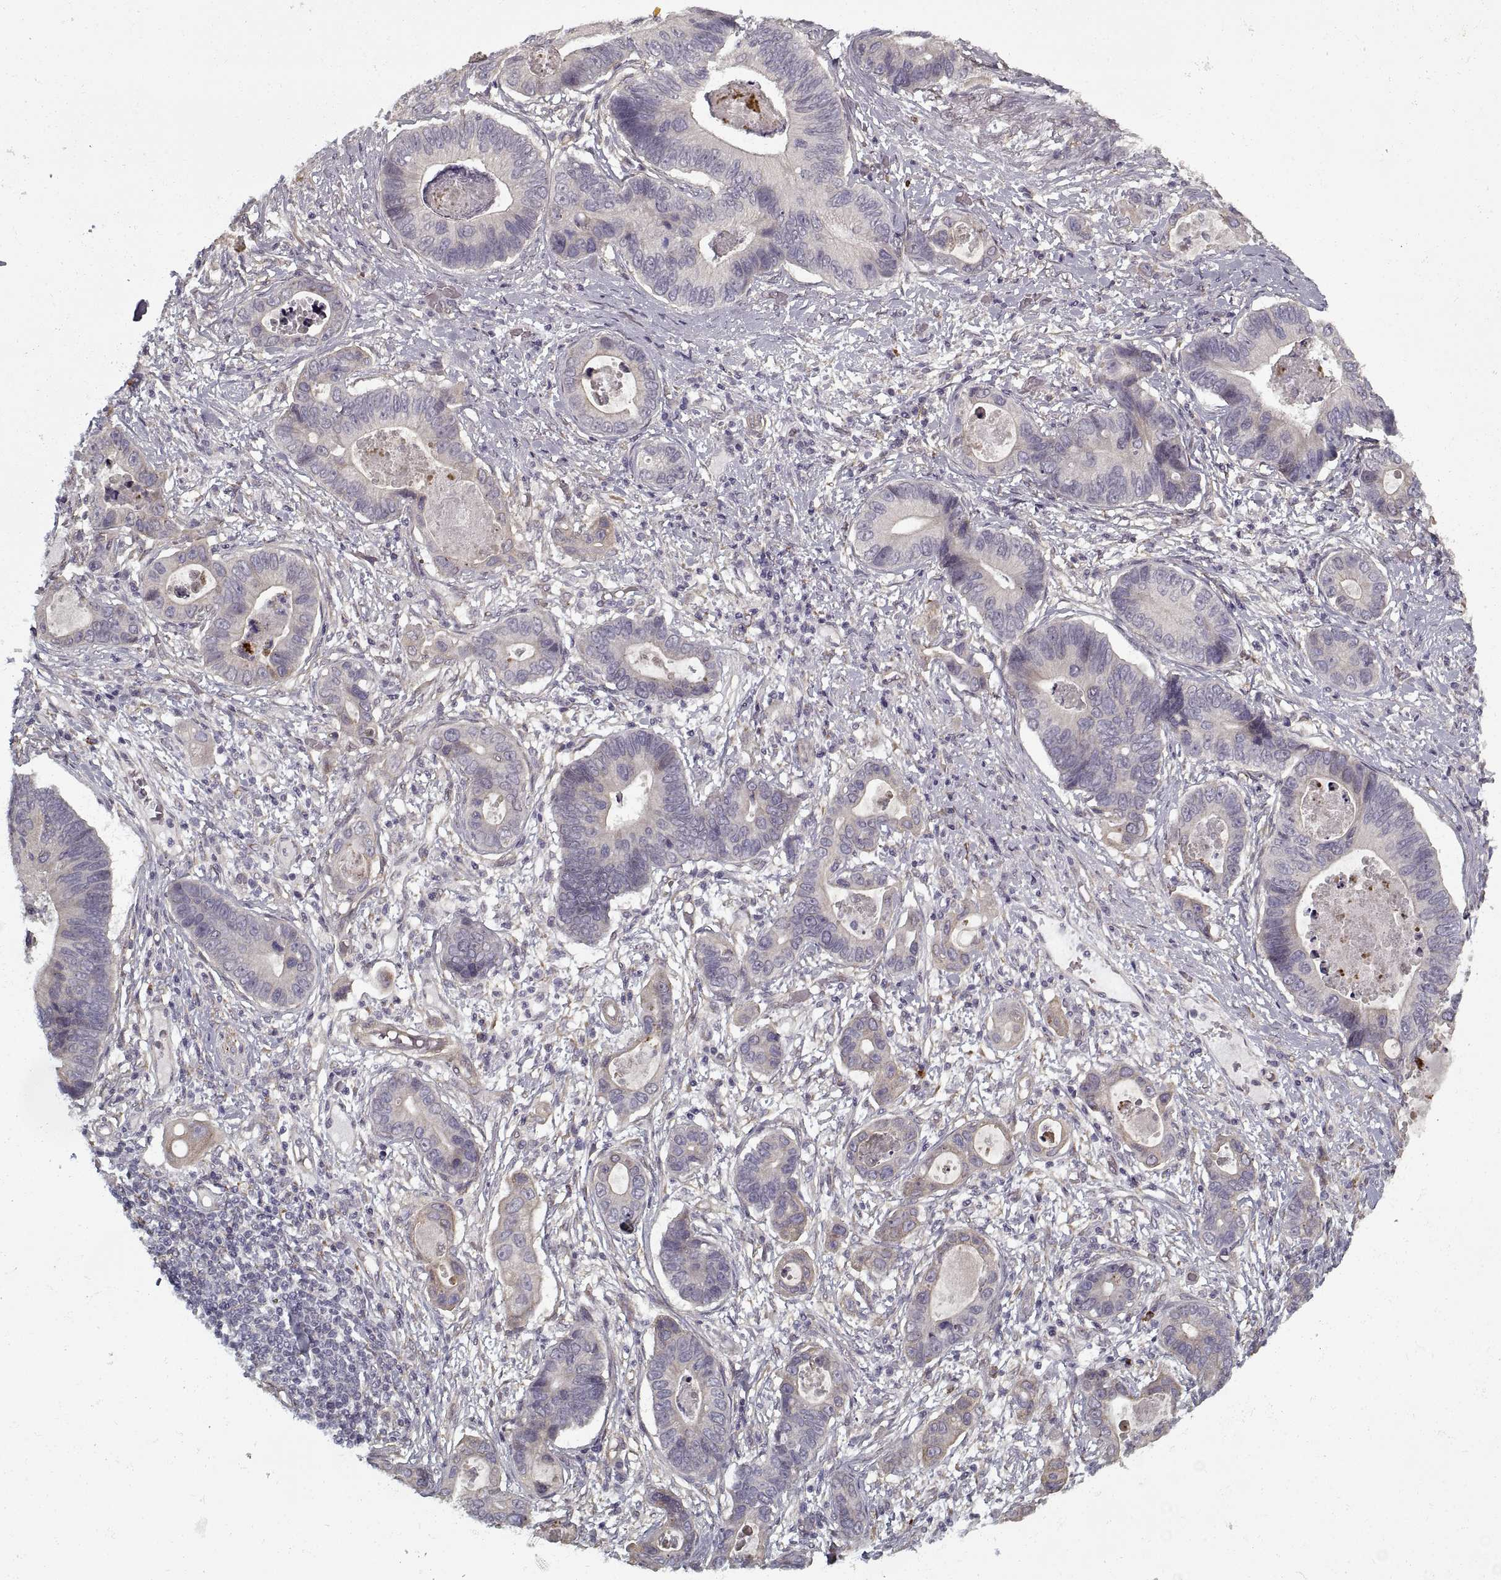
{"staining": {"intensity": "negative", "quantity": "none", "location": "none"}, "tissue": "stomach cancer", "cell_type": "Tumor cells", "image_type": "cancer", "snomed": [{"axis": "morphology", "description": "Adenocarcinoma, NOS"}, {"axis": "topography", "description": "Stomach"}], "caption": "Immunohistochemical staining of stomach adenocarcinoma displays no significant staining in tumor cells.", "gene": "LAMB2", "patient": {"sex": "male", "age": 84}}